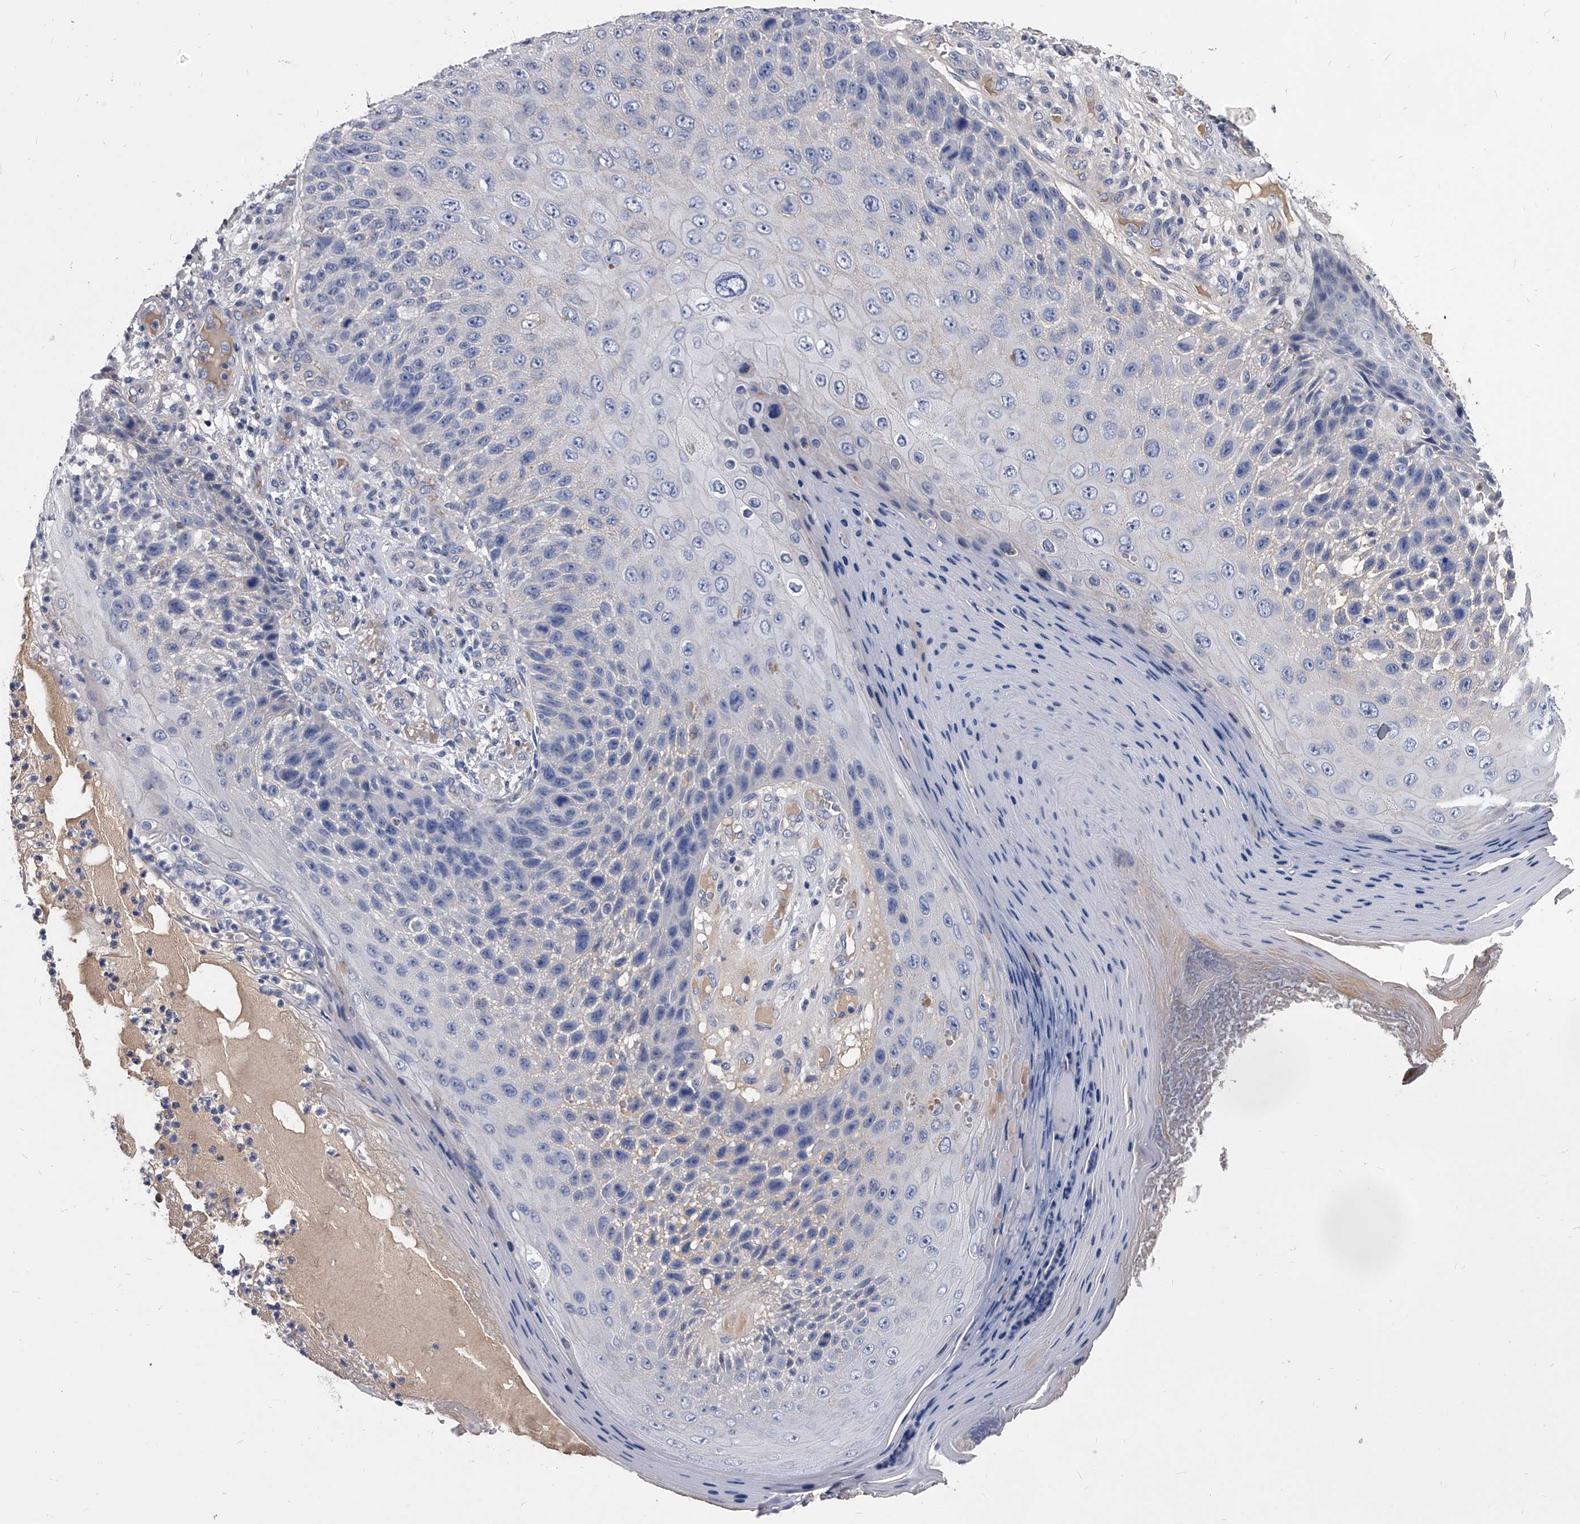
{"staining": {"intensity": "negative", "quantity": "none", "location": "none"}, "tissue": "skin cancer", "cell_type": "Tumor cells", "image_type": "cancer", "snomed": [{"axis": "morphology", "description": "Squamous cell carcinoma, NOS"}, {"axis": "topography", "description": "Skin"}], "caption": "IHC image of neoplastic tissue: skin squamous cell carcinoma stained with DAB (3,3'-diaminobenzidine) exhibits no significant protein staining in tumor cells. Brightfield microscopy of immunohistochemistry (IHC) stained with DAB (brown) and hematoxylin (blue), captured at high magnification.", "gene": "EFCAB7", "patient": {"sex": "female", "age": 88}}